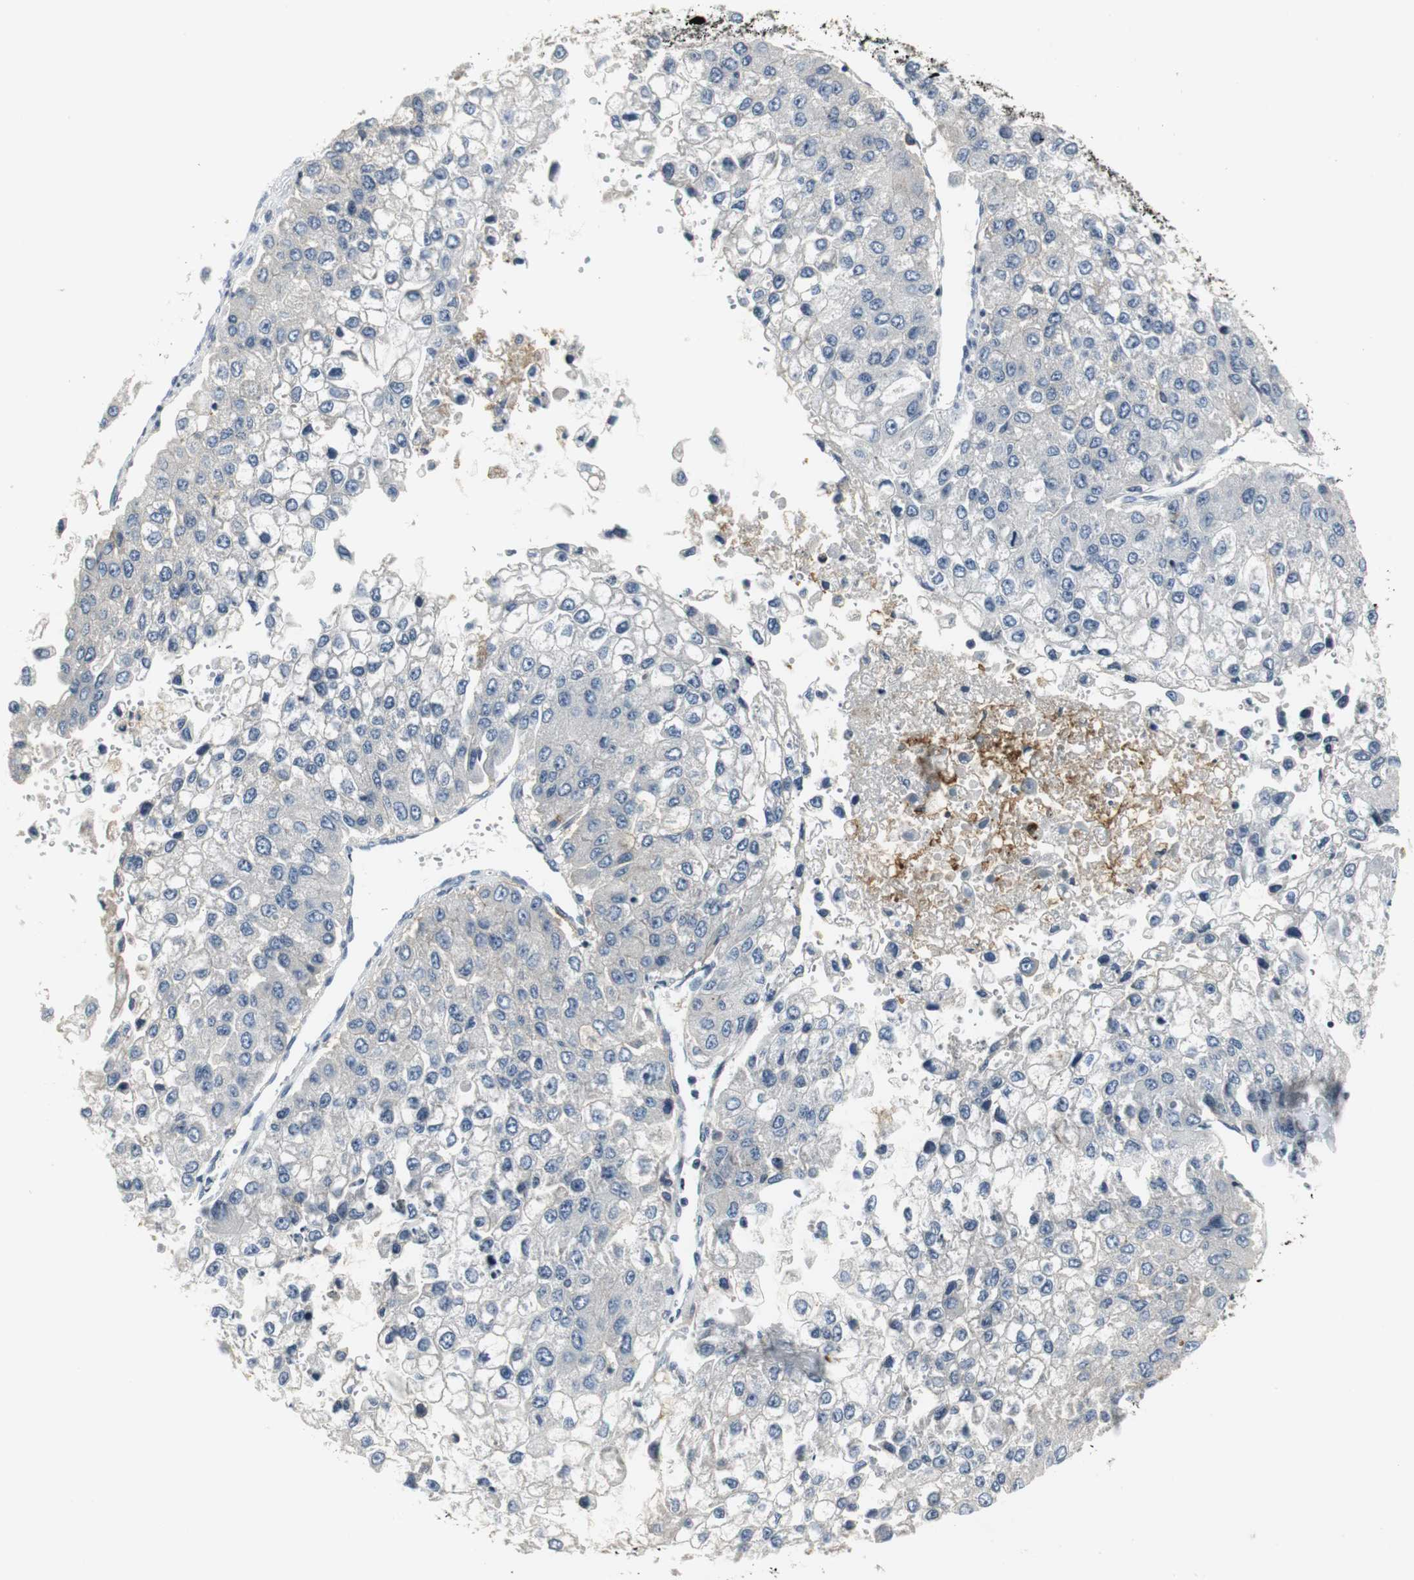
{"staining": {"intensity": "negative", "quantity": "none", "location": "none"}, "tissue": "liver cancer", "cell_type": "Tumor cells", "image_type": "cancer", "snomed": [{"axis": "morphology", "description": "Carcinoma, Hepatocellular, NOS"}, {"axis": "topography", "description": "Liver"}], "caption": "A high-resolution histopathology image shows immunohistochemistry (IHC) staining of hepatocellular carcinoma (liver), which shows no significant positivity in tumor cells.", "gene": "SLC2A5", "patient": {"sex": "female", "age": 66}}